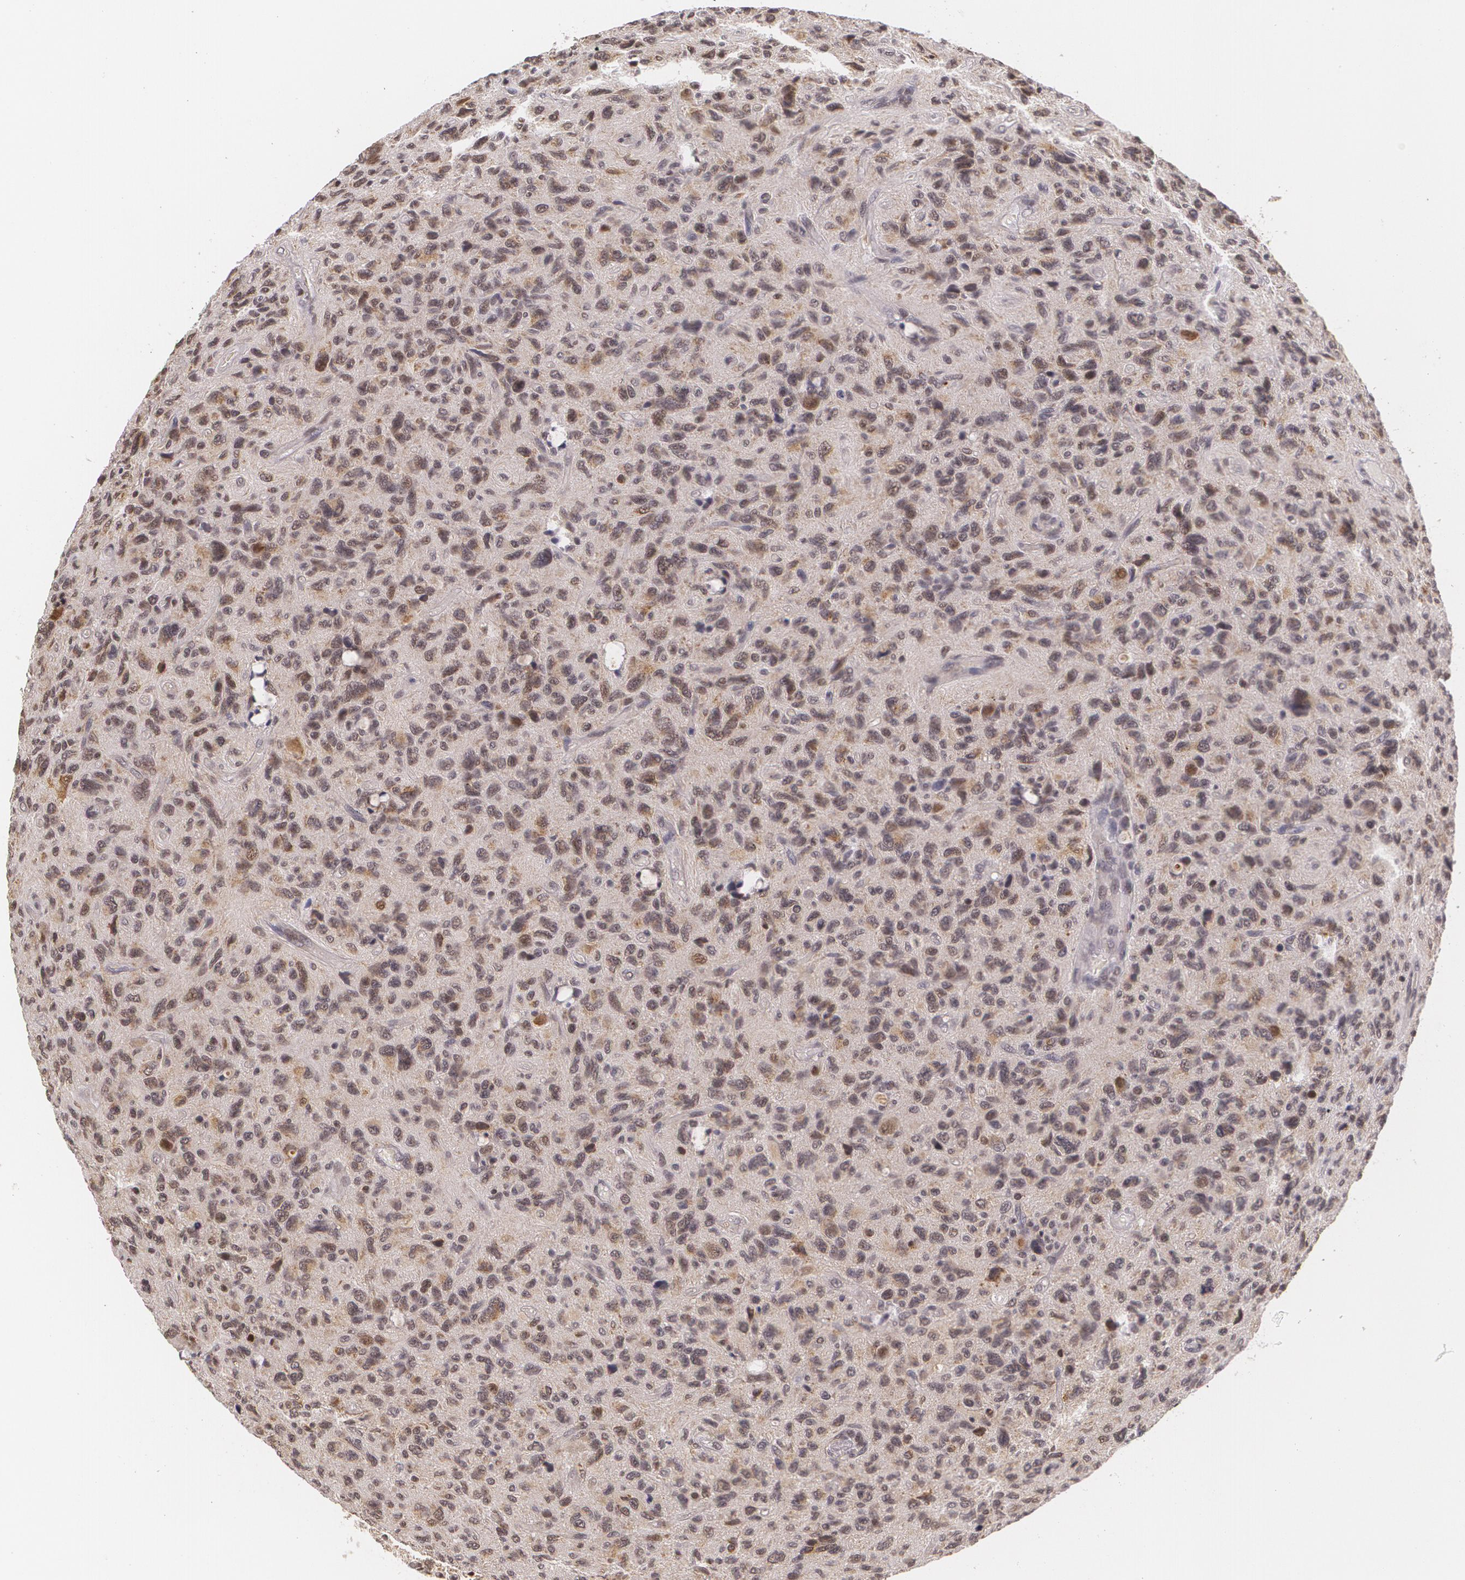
{"staining": {"intensity": "weak", "quantity": "25%-75%", "location": "nuclear"}, "tissue": "glioma", "cell_type": "Tumor cells", "image_type": "cancer", "snomed": [{"axis": "morphology", "description": "Glioma, malignant, High grade"}, {"axis": "topography", "description": "Brain"}], "caption": "Immunohistochemistry image of neoplastic tissue: human malignant glioma (high-grade) stained using immunohistochemistry displays low levels of weak protein expression localized specifically in the nuclear of tumor cells, appearing as a nuclear brown color.", "gene": "ALX1", "patient": {"sex": "female", "age": 60}}